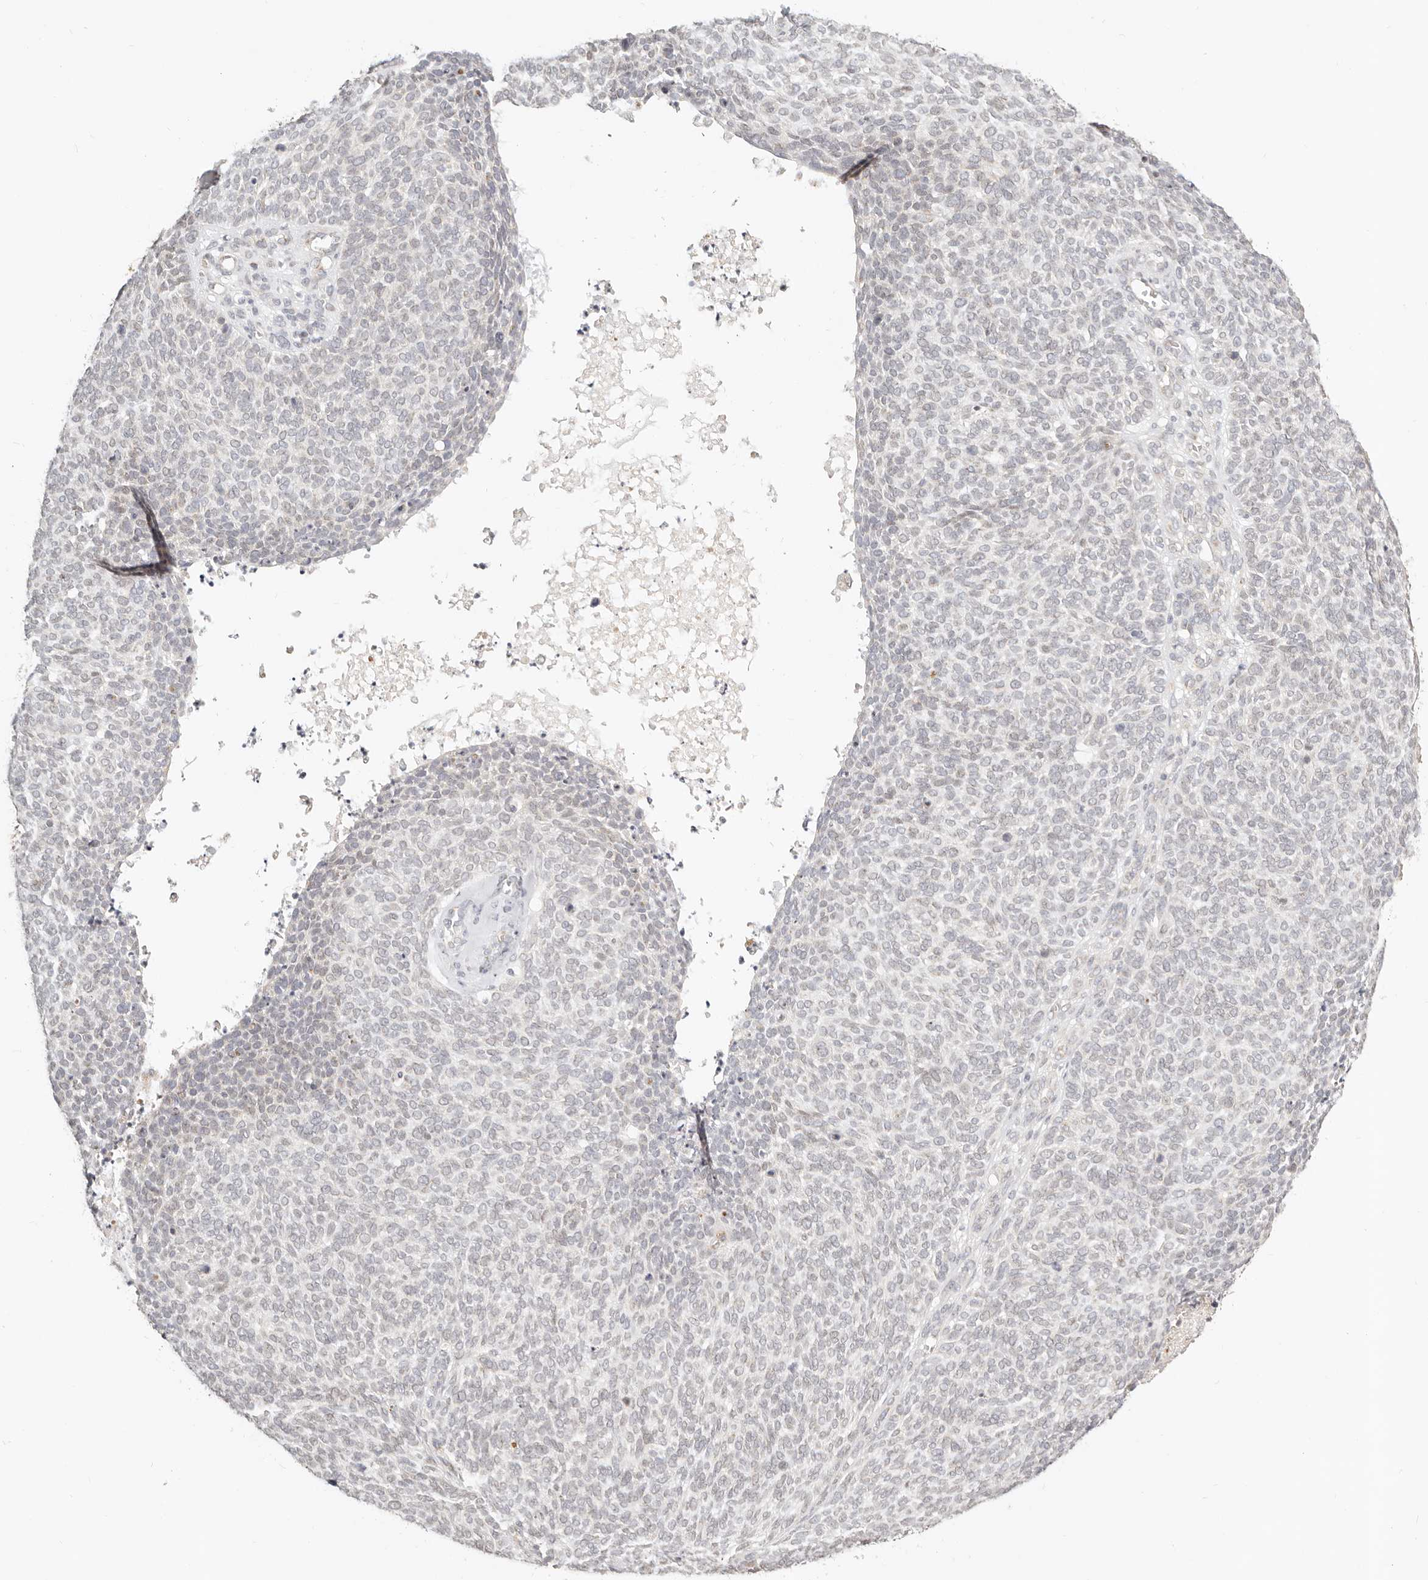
{"staining": {"intensity": "negative", "quantity": "none", "location": "none"}, "tissue": "skin cancer", "cell_type": "Tumor cells", "image_type": "cancer", "snomed": [{"axis": "morphology", "description": "Squamous cell carcinoma, NOS"}, {"axis": "topography", "description": "Skin"}], "caption": "DAB immunohistochemical staining of squamous cell carcinoma (skin) exhibits no significant expression in tumor cells.", "gene": "FAM20B", "patient": {"sex": "female", "age": 90}}